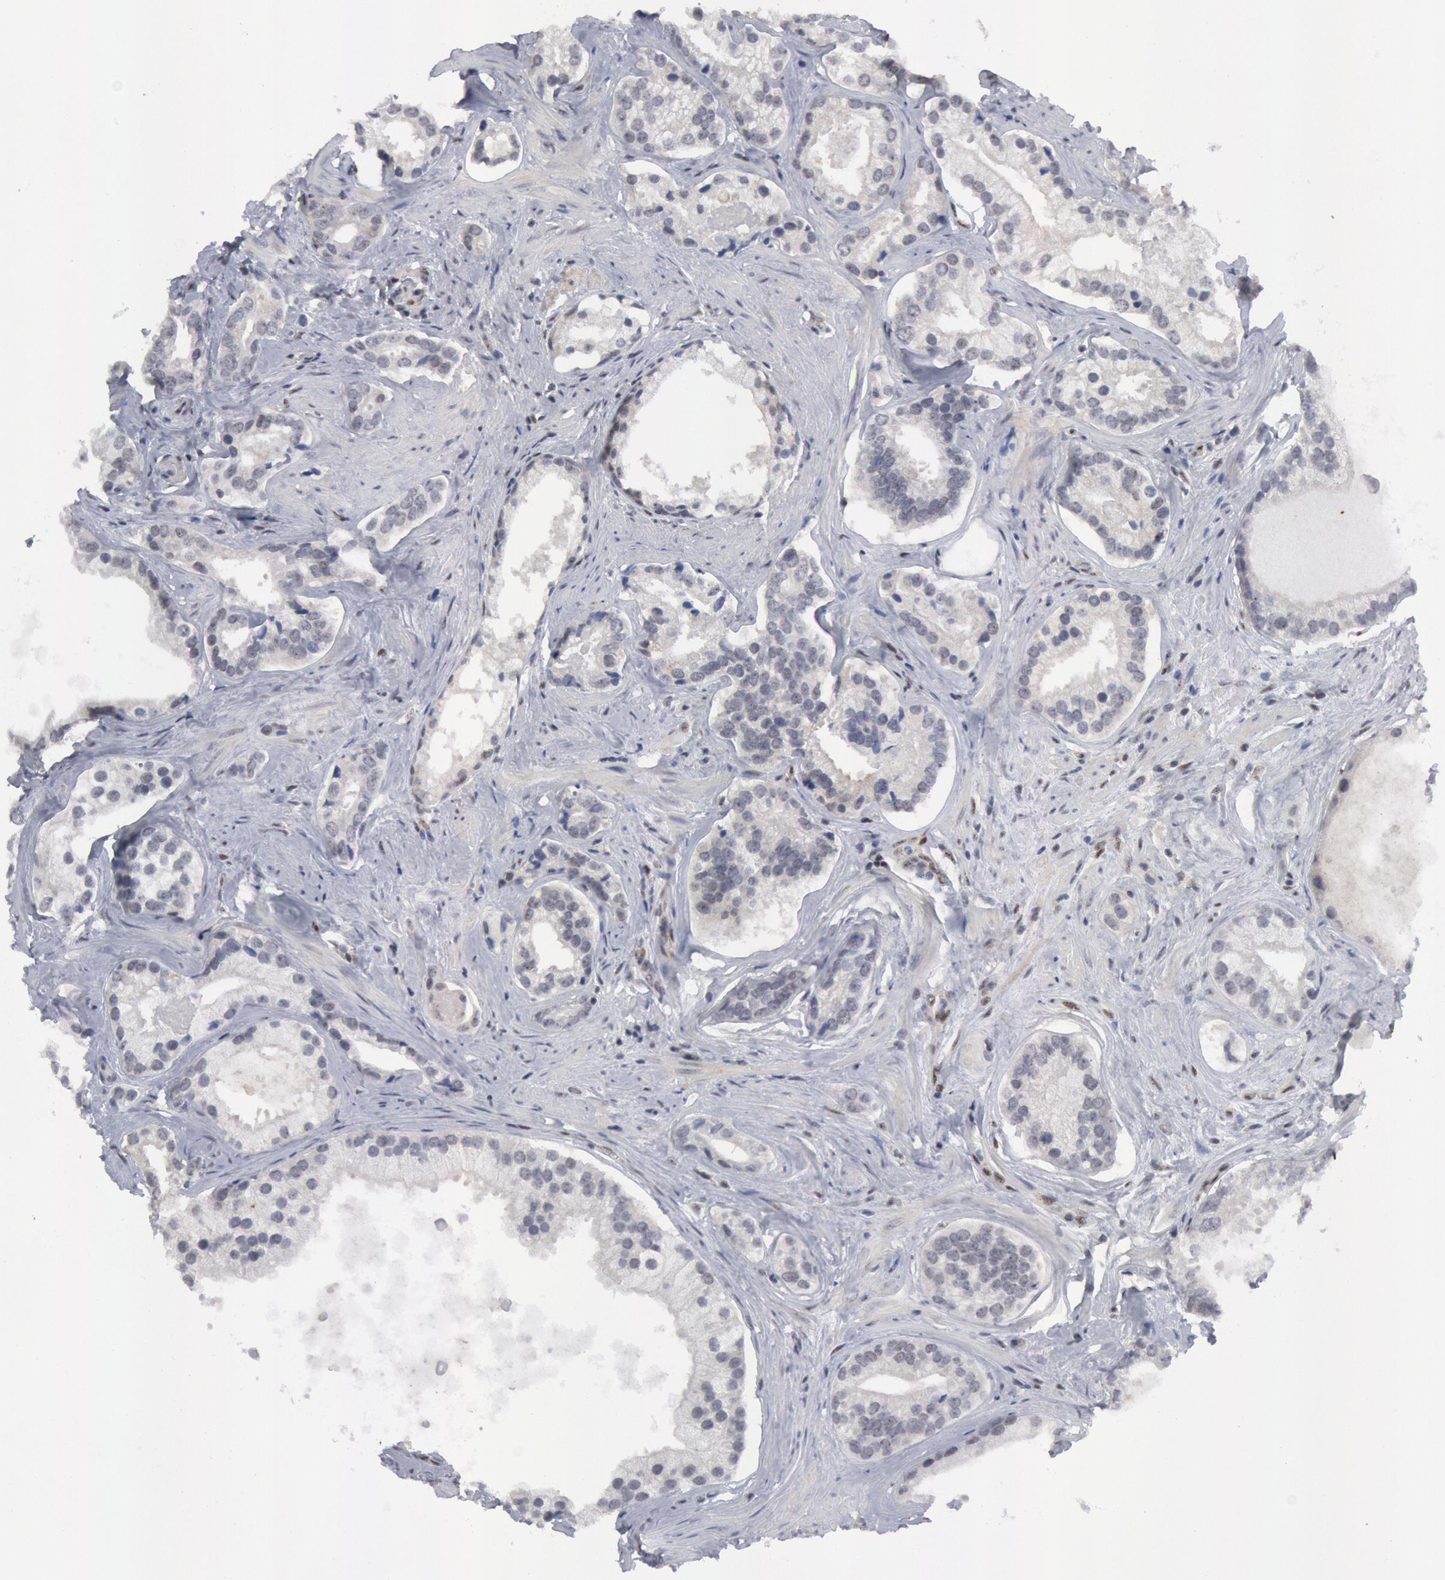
{"staining": {"intensity": "negative", "quantity": "none", "location": "none"}, "tissue": "prostate cancer", "cell_type": "Tumor cells", "image_type": "cancer", "snomed": [{"axis": "morphology", "description": "Adenocarcinoma, Medium grade"}, {"axis": "topography", "description": "Prostate"}], "caption": "An image of medium-grade adenocarcinoma (prostate) stained for a protein reveals no brown staining in tumor cells.", "gene": "FOXO1", "patient": {"sex": "male", "age": 70}}